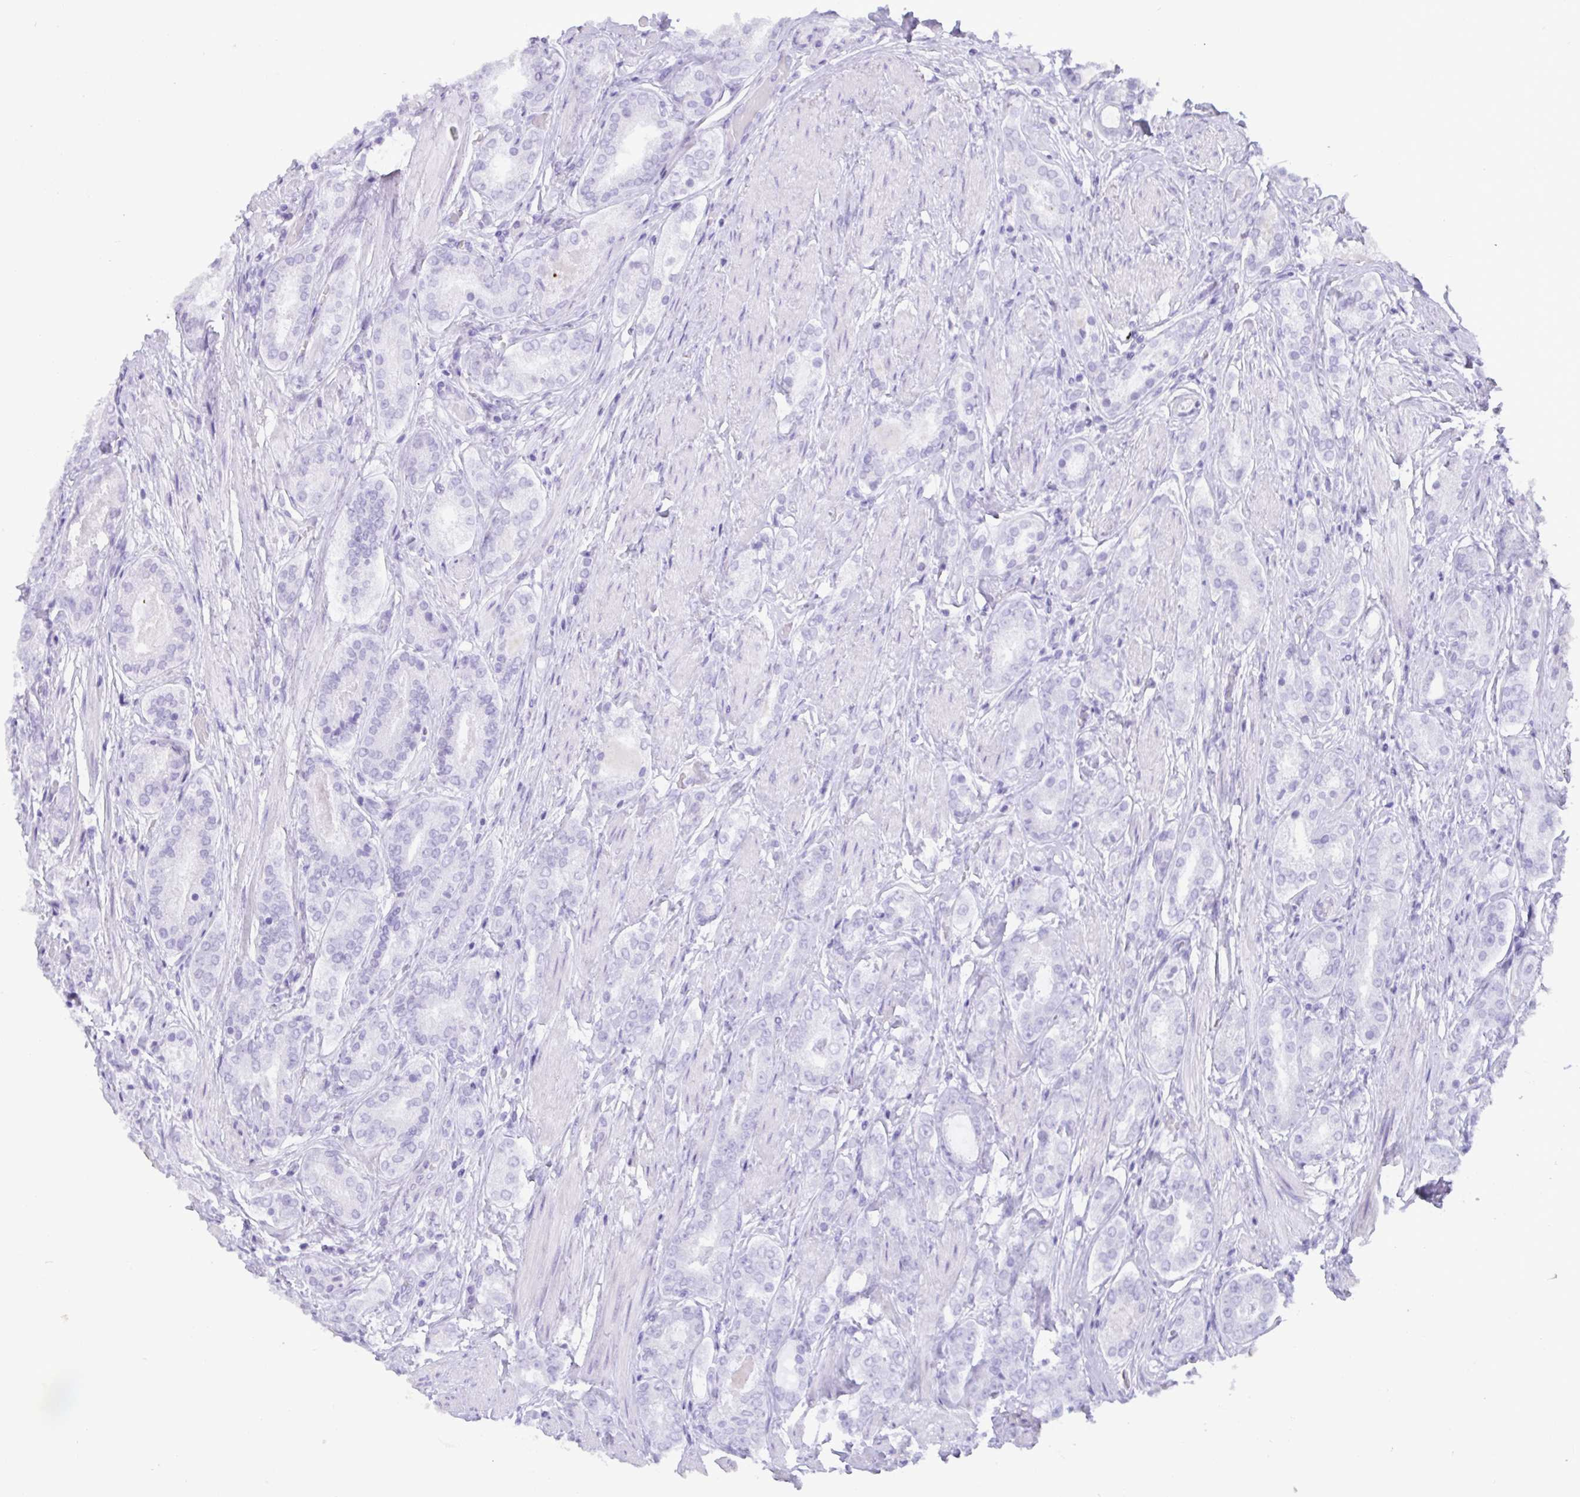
{"staining": {"intensity": "negative", "quantity": "none", "location": "none"}, "tissue": "prostate cancer", "cell_type": "Tumor cells", "image_type": "cancer", "snomed": [{"axis": "morphology", "description": "Adenocarcinoma, High grade"}, {"axis": "topography", "description": "Prostate"}], "caption": "Immunohistochemistry histopathology image of neoplastic tissue: human prostate cancer (high-grade adenocarcinoma) stained with DAB reveals no significant protein expression in tumor cells. Brightfield microscopy of immunohistochemistry stained with DAB (3,3'-diaminobenzidine) (brown) and hematoxylin (blue), captured at high magnification.", "gene": "C4orf33", "patient": {"sex": "male", "age": 63}}